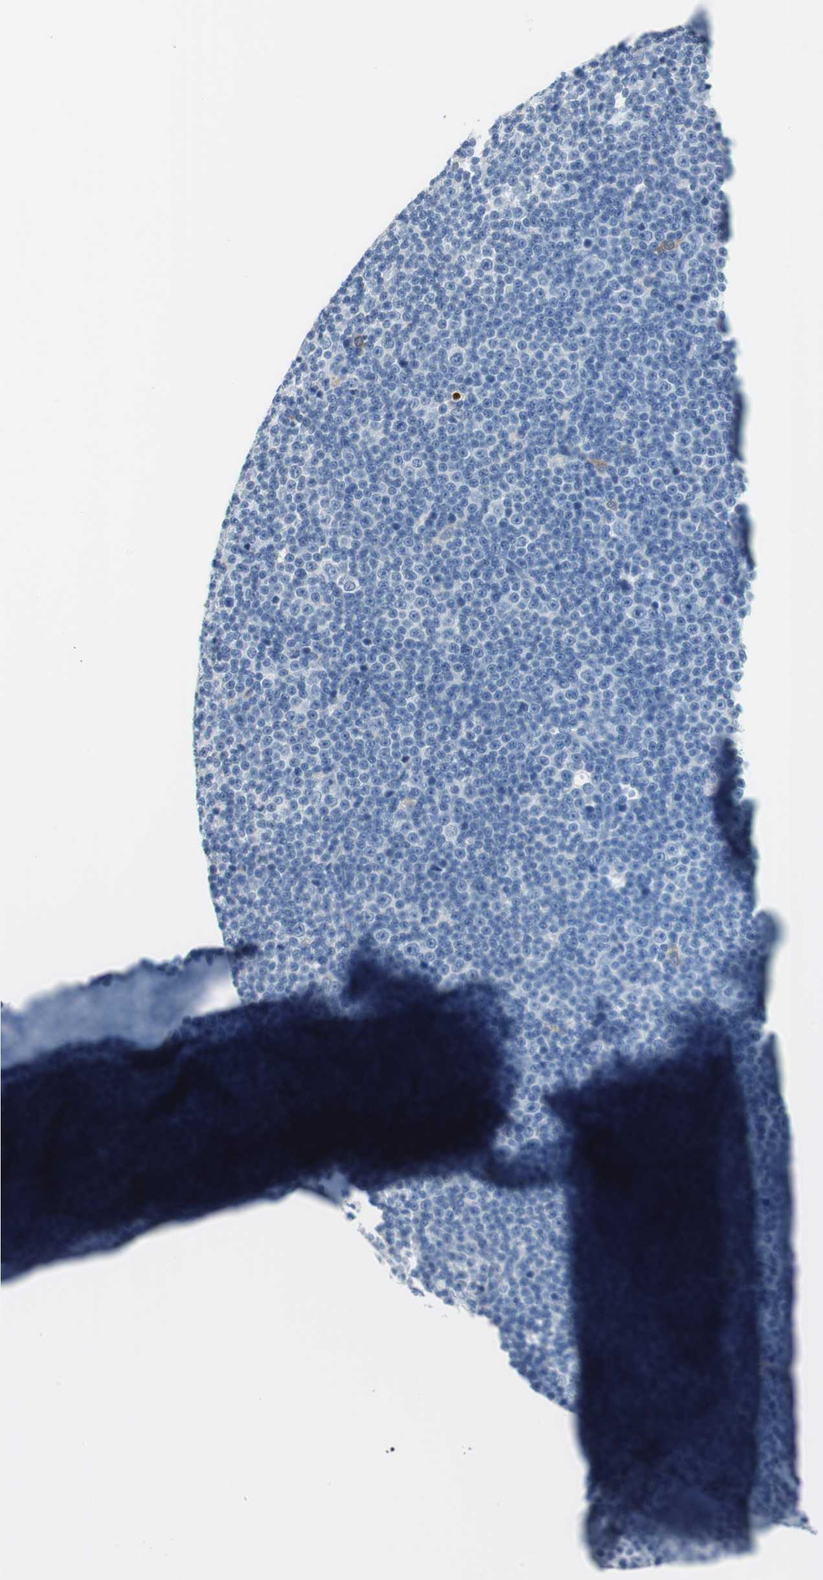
{"staining": {"intensity": "negative", "quantity": "none", "location": "none"}, "tissue": "lymphoma", "cell_type": "Tumor cells", "image_type": "cancer", "snomed": [{"axis": "morphology", "description": "Malignant lymphoma, non-Hodgkin's type, Low grade"}, {"axis": "topography", "description": "Lymph node"}], "caption": "Protein analysis of lymphoma exhibits no significant expression in tumor cells.", "gene": "FBP1", "patient": {"sex": "female", "age": 67}}